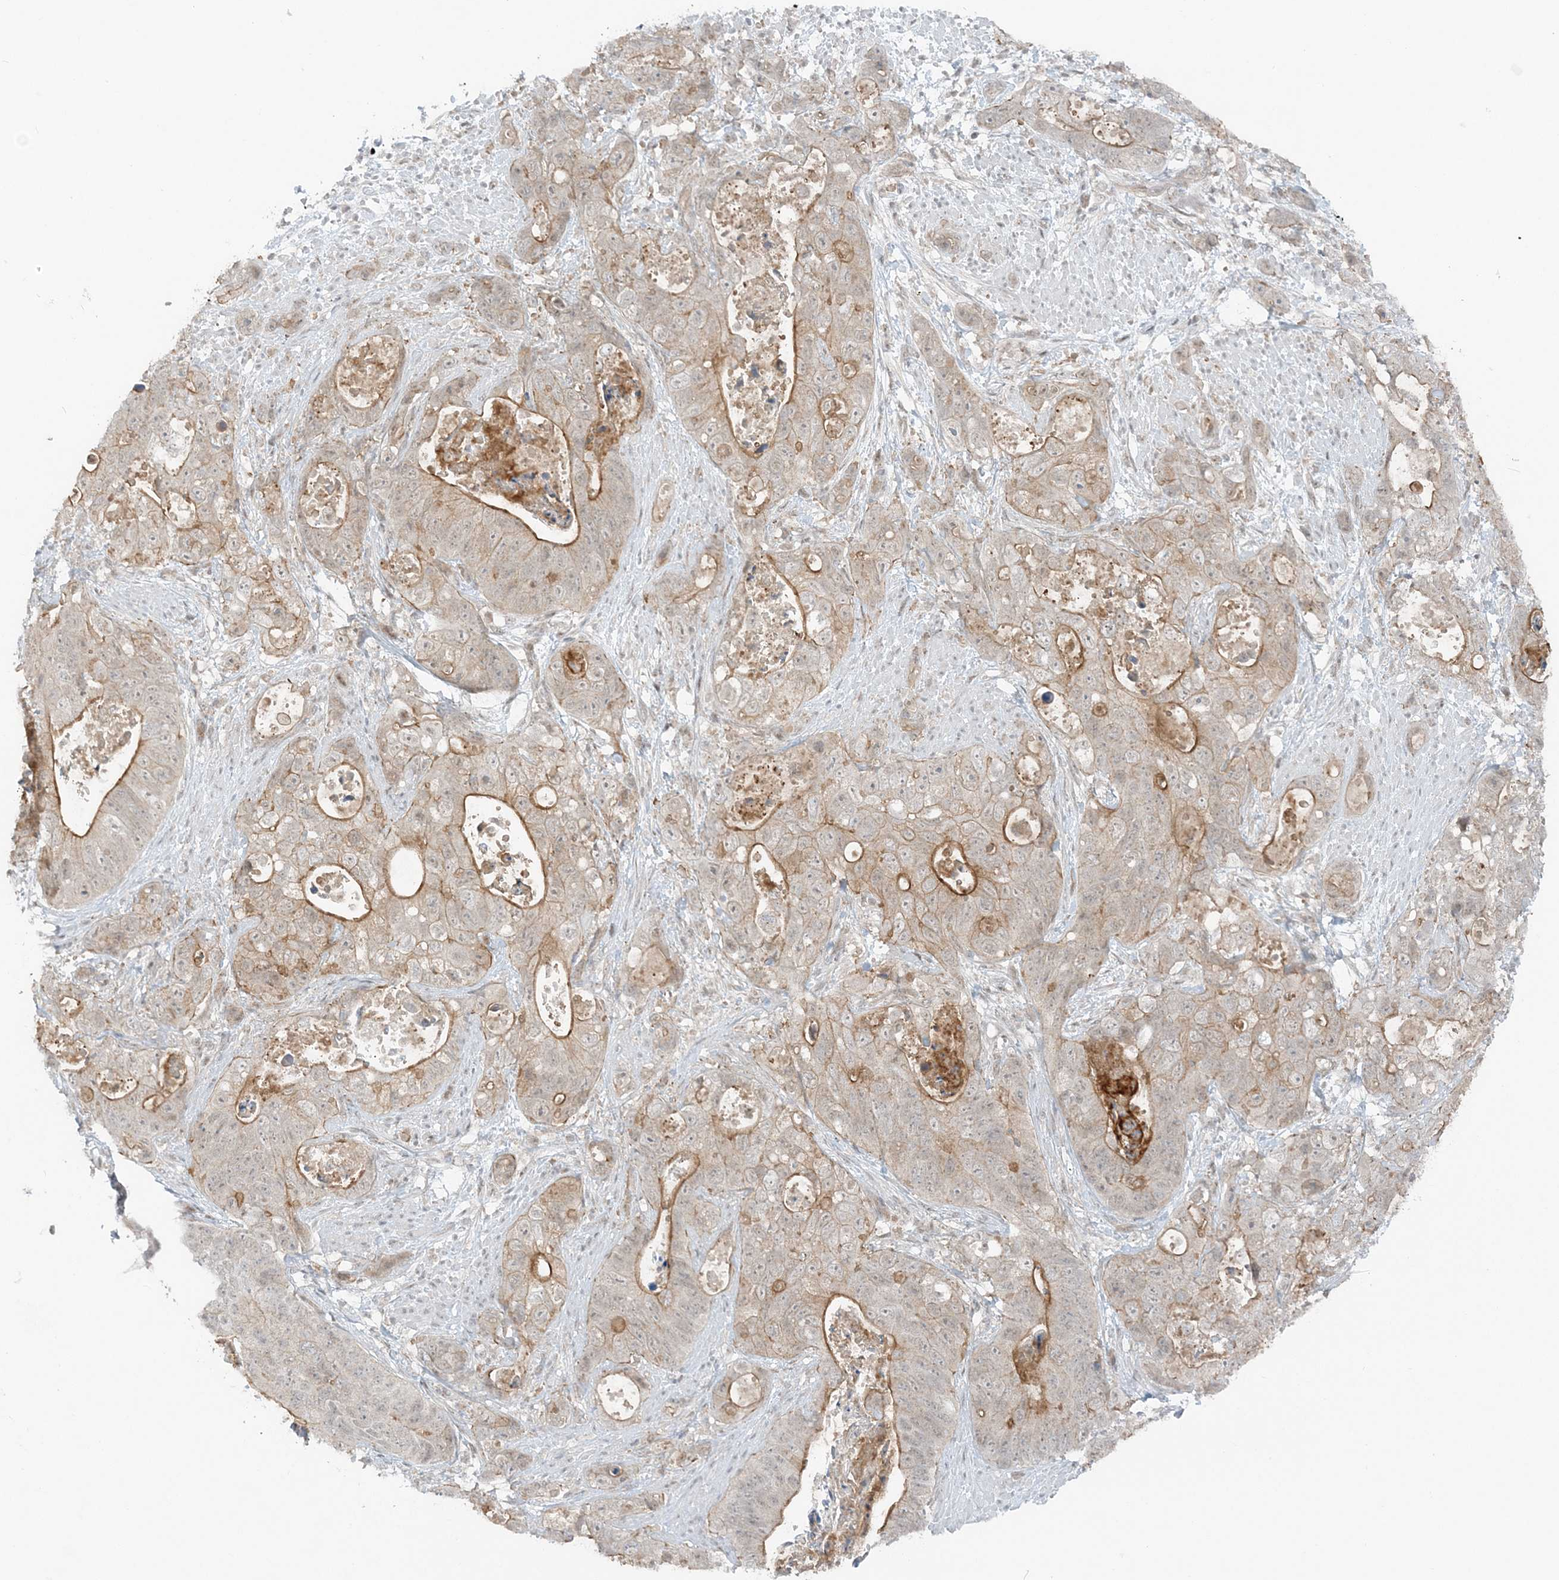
{"staining": {"intensity": "moderate", "quantity": "25%-75%", "location": "cytoplasmic/membranous"}, "tissue": "stomach cancer", "cell_type": "Tumor cells", "image_type": "cancer", "snomed": [{"axis": "morphology", "description": "Adenocarcinoma, NOS"}, {"axis": "topography", "description": "Stomach"}], "caption": "Immunohistochemistry (IHC) photomicrograph of neoplastic tissue: adenocarcinoma (stomach) stained using IHC reveals medium levels of moderate protein expression localized specifically in the cytoplasmic/membranous of tumor cells, appearing as a cytoplasmic/membranous brown color.", "gene": "ATP11A", "patient": {"sex": "female", "age": 89}}